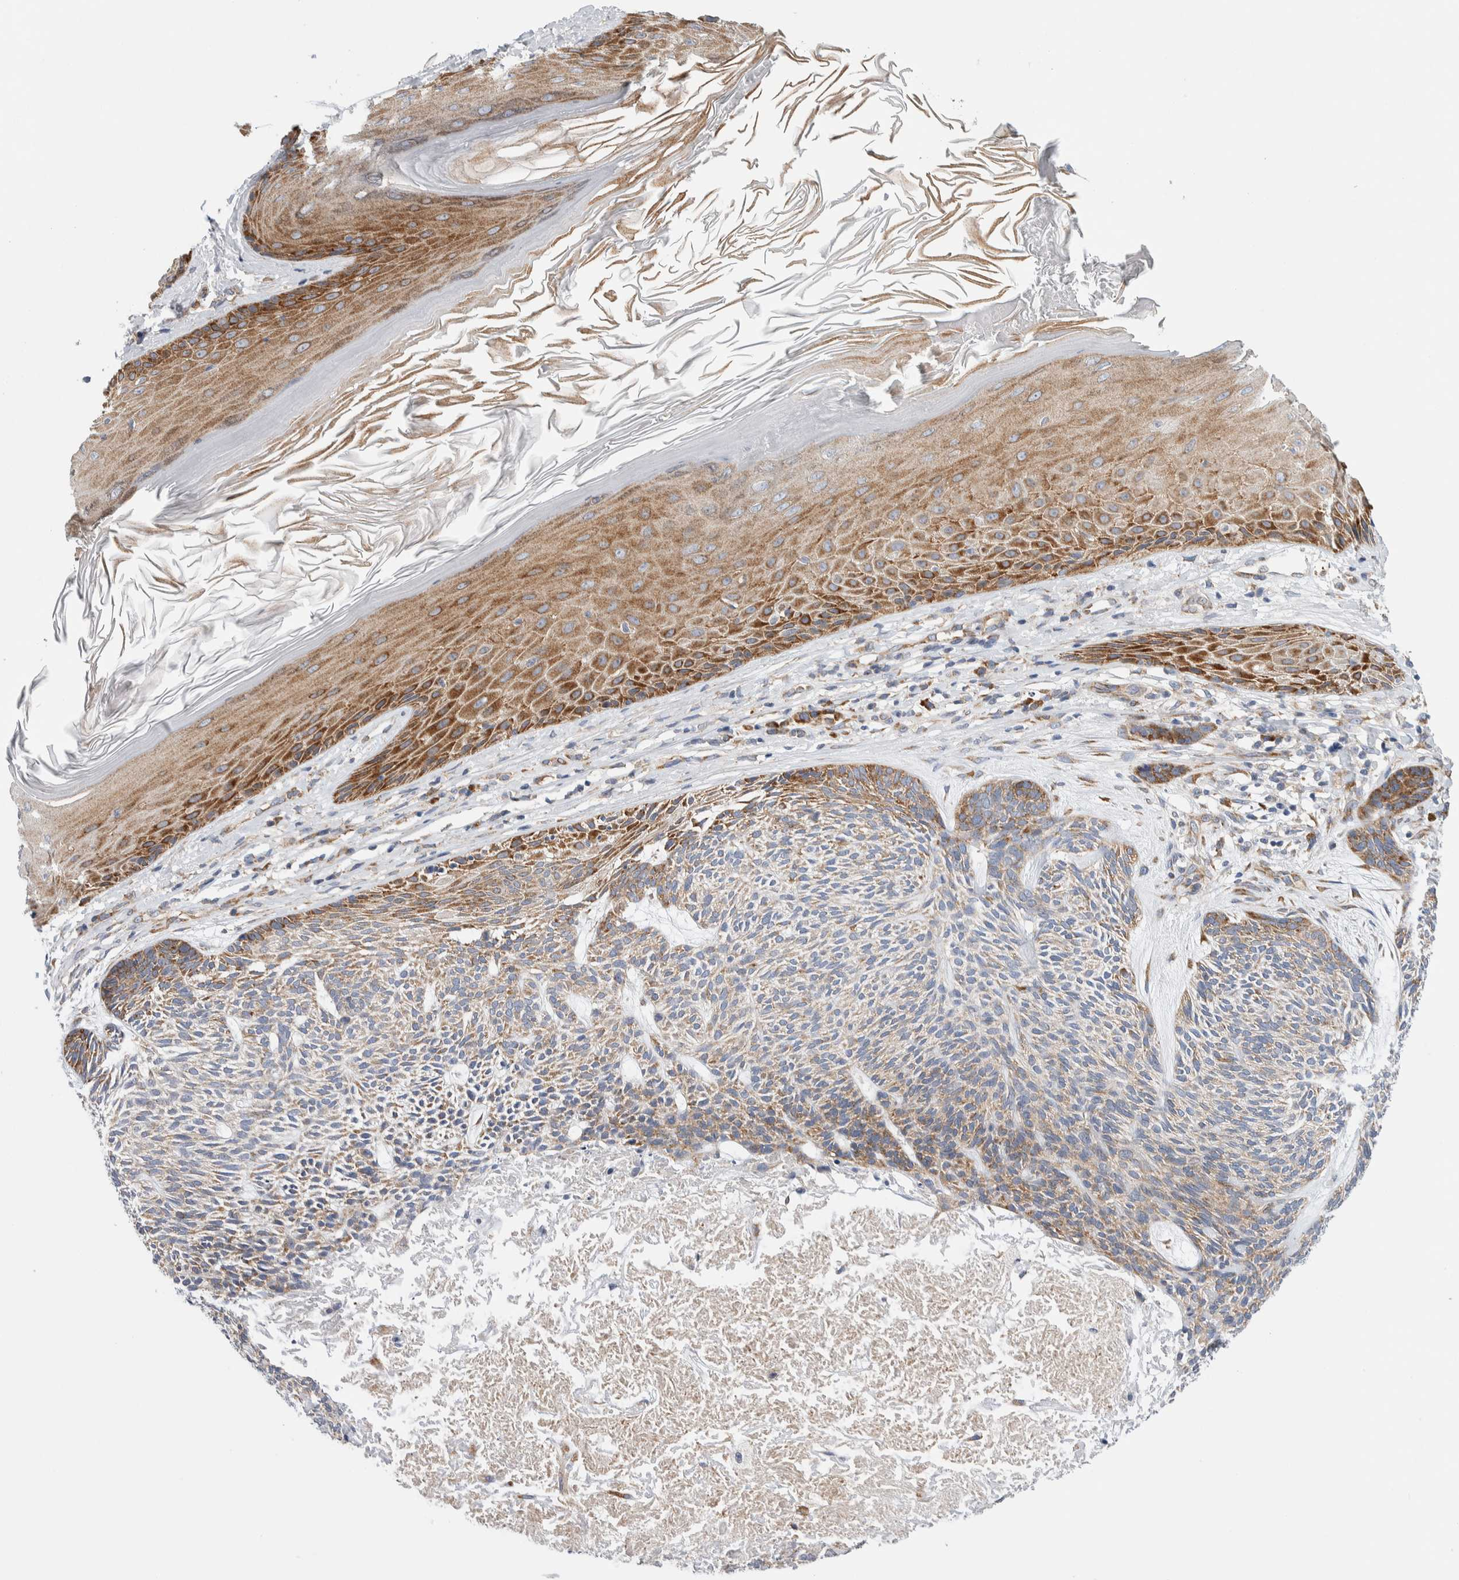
{"staining": {"intensity": "moderate", "quantity": "25%-75%", "location": "cytoplasmic/membranous"}, "tissue": "skin cancer", "cell_type": "Tumor cells", "image_type": "cancer", "snomed": [{"axis": "morphology", "description": "Basal cell carcinoma"}, {"axis": "topography", "description": "Skin"}], "caption": "Moderate cytoplasmic/membranous positivity for a protein is appreciated in about 25%-75% of tumor cells of skin basal cell carcinoma using IHC.", "gene": "RACK1", "patient": {"sex": "male", "age": 55}}